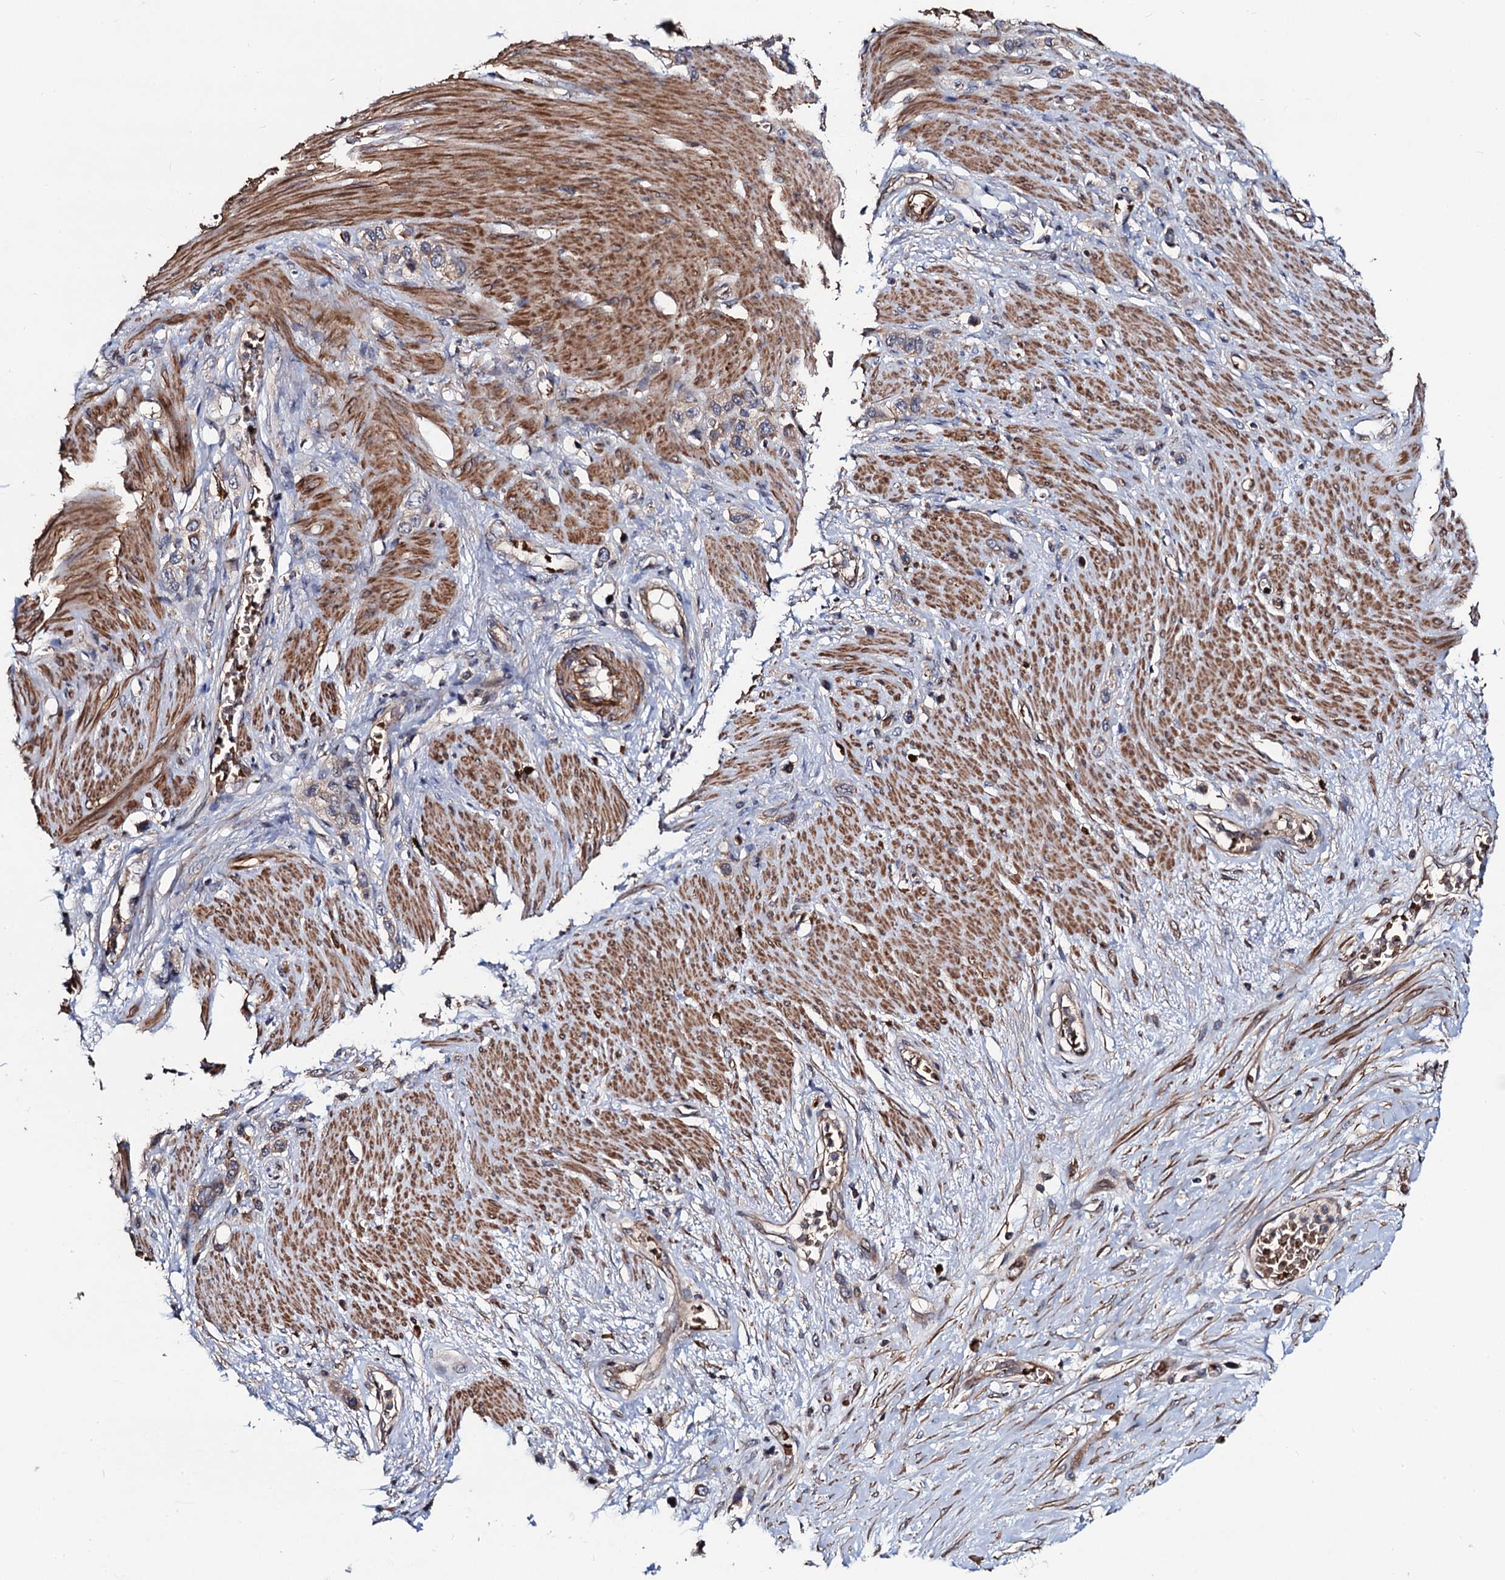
{"staining": {"intensity": "moderate", "quantity": "25%-75%", "location": "cytoplasmic/membranous"}, "tissue": "stomach cancer", "cell_type": "Tumor cells", "image_type": "cancer", "snomed": [{"axis": "morphology", "description": "Adenocarcinoma, NOS"}, {"axis": "morphology", "description": "Adenocarcinoma, High grade"}, {"axis": "topography", "description": "Stomach, upper"}, {"axis": "topography", "description": "Stomach, lower"}], "caption": "Tumor cells display medium levels of moderate cytoplasmic/membranous positivity in about 25%-75% of cells in adenocarcinoma (high-grade) (stomach).", "gene": "KXD1", "patient": {"sex": "female", "age": 65}}